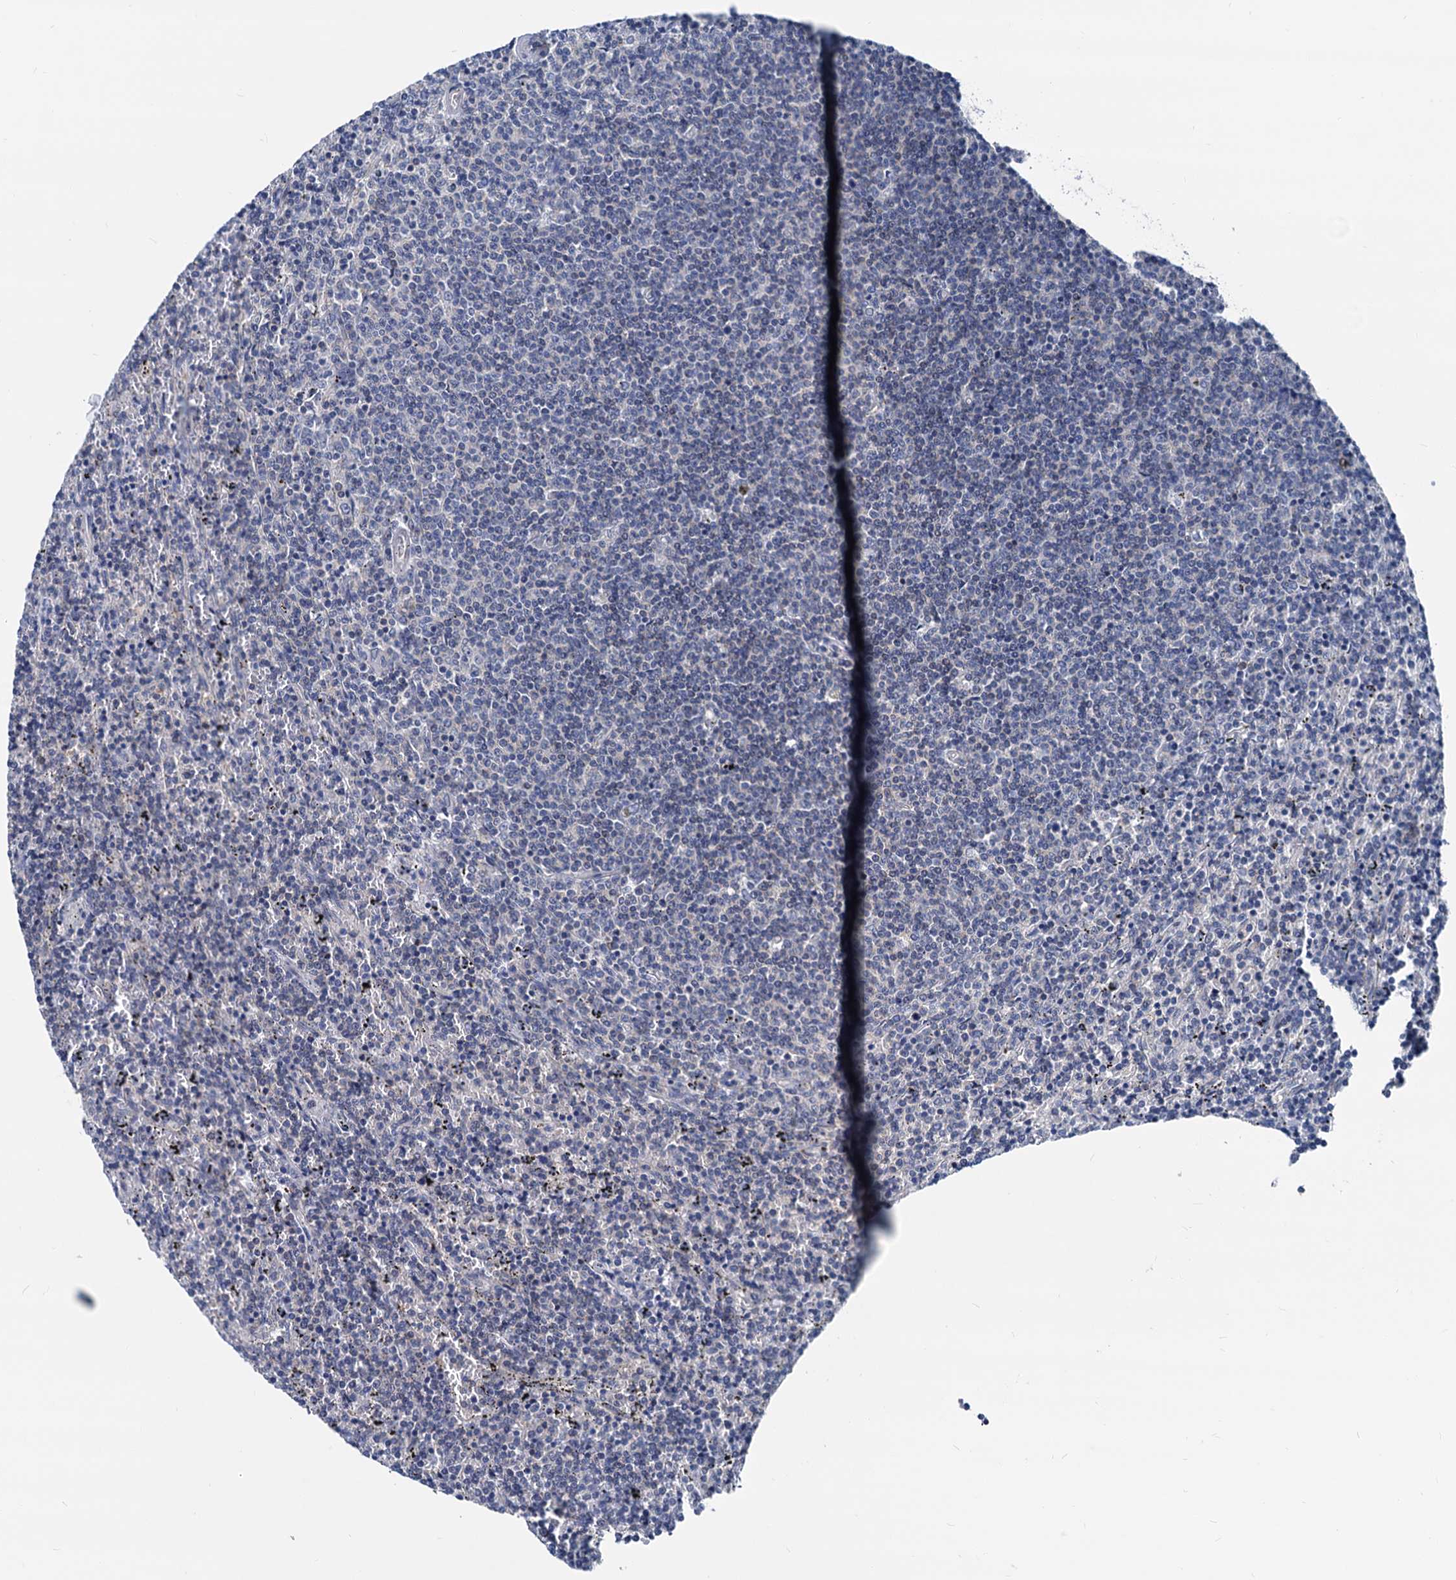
{"staining": {"intensity": "negative", "quantity": "none", "location": "none"}, "tissue": "lymphoma", "cell_type": "Tumor cells", "image_type": "cancer", "snomed": [{"axis": "morphology", "description": "Malignant lymphoma, non-Hodgkin's type, Low grade"}, {"axis": "topography", "description": "Spleen"}], "caption": "Immunohistochemistry (IHC) micrograph of neoplastic tissue: low-grade malignant lymphoma, non-Hodgkin's type stained with DAB (3,3'-diaminobenzidine) demonstrates no significant protein expression in tumor cells.", "gene": "GLO1", "patient": {"sex": "female", "age": 50}}